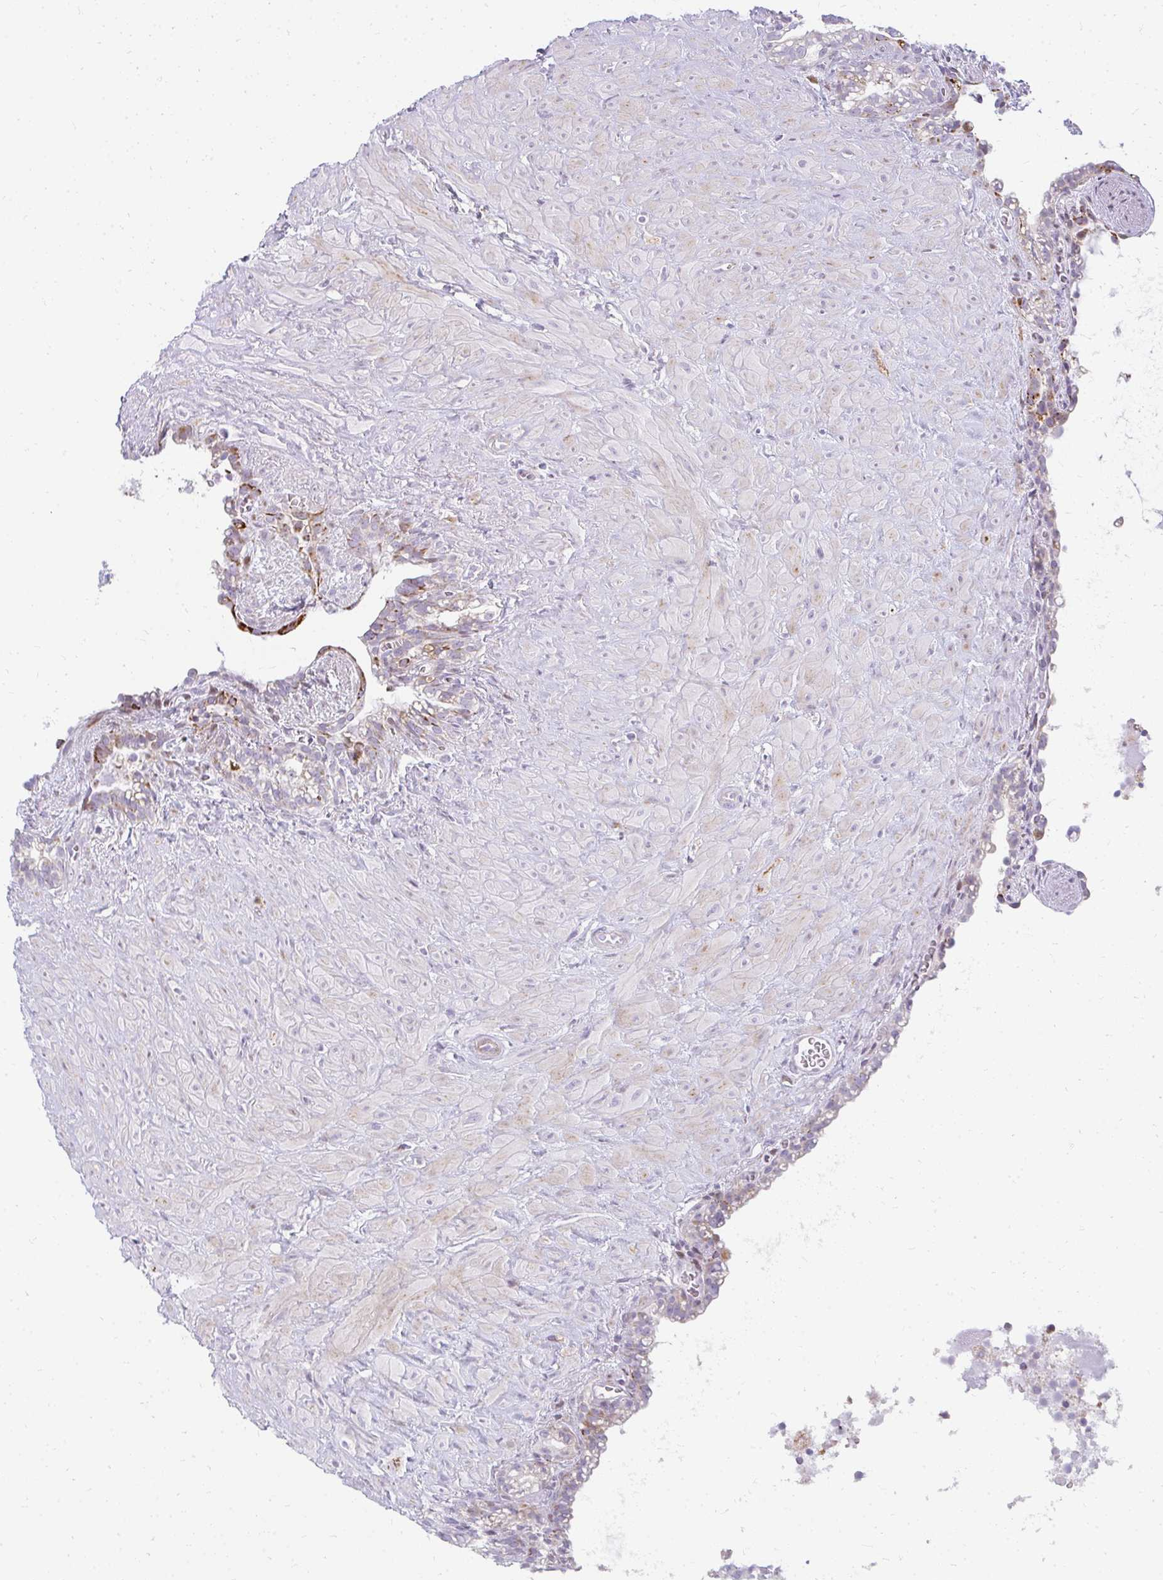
{"staining": {"intensity": "strong", "quantity": "25%-75%", "location": "cytoplasmic/membranous,nuclear"}, "tissue": "seminal vesicle", "cell_type": "Glandular cells", "image_type": "normal", "snomed": [{"axis": "morphology", "description": "Normal tissue, NOS"}, {"axis": "topography", "description": "Seminal veicle"}], "caption": "Benign seminal vesicle exhibits strong cytoplasmic/membranous,nuclear expression in approximately 25%-75% of glandular cells.", "gene": "PLA2G5", "patient": {"sex": "male", "age": 76}}